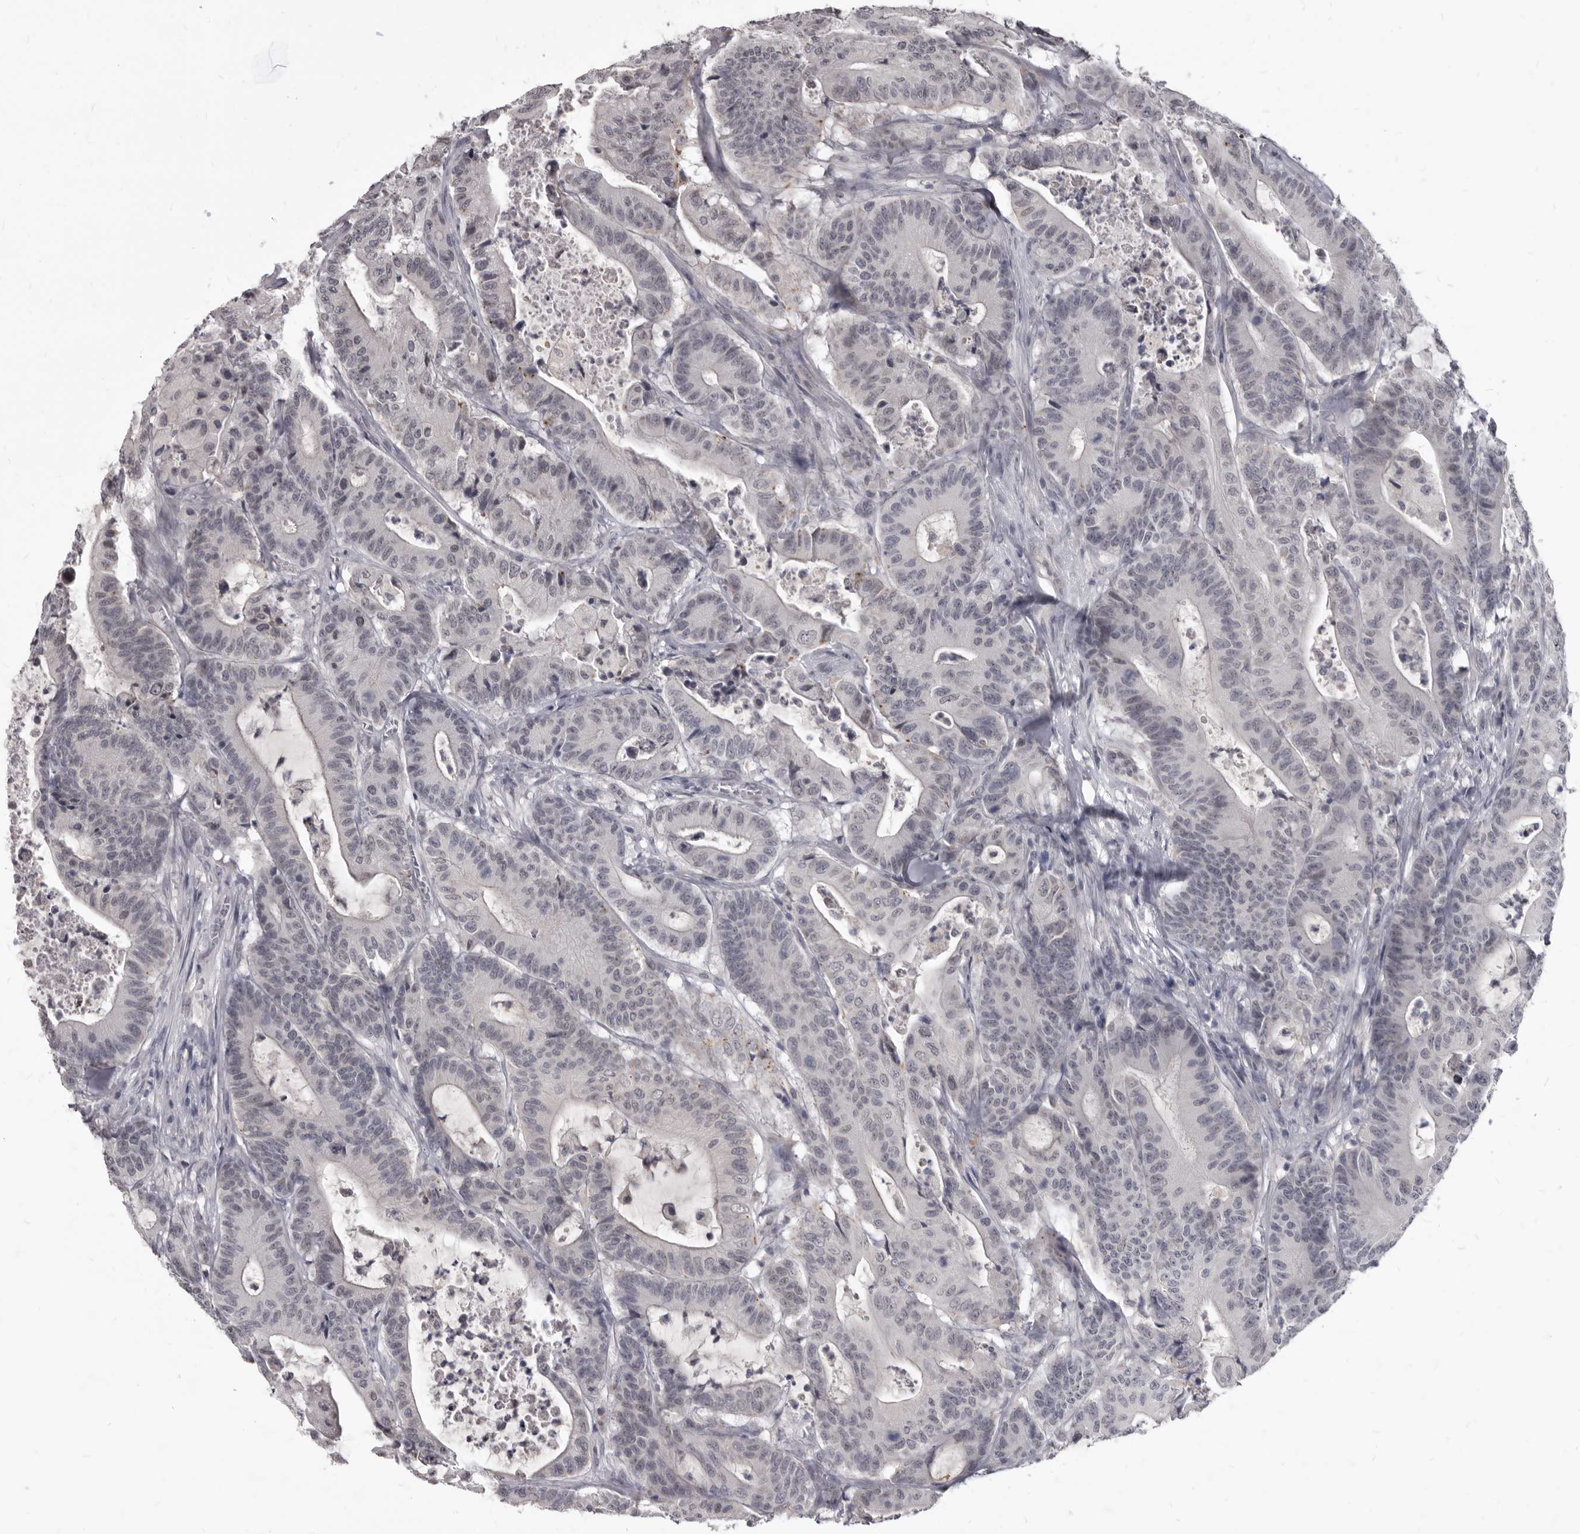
{"staining": {"intensity": "negative", "quantity": "none", "location": "none"}, "tissue": "colorectal cancer", "cell_type": "Tumor cells", "image_type": "cancer", "snomed": [{"axis": "morphology", "description": "Adenocarcinoma, NOS"}, {"axis": "topography", "description": "Colon"}], "caption": "Tumor cells show no significant positivity in colorectal adenocarcinoma.", "gene": "SULT1E1", "patient": {"sex": "female", "age": 84}}